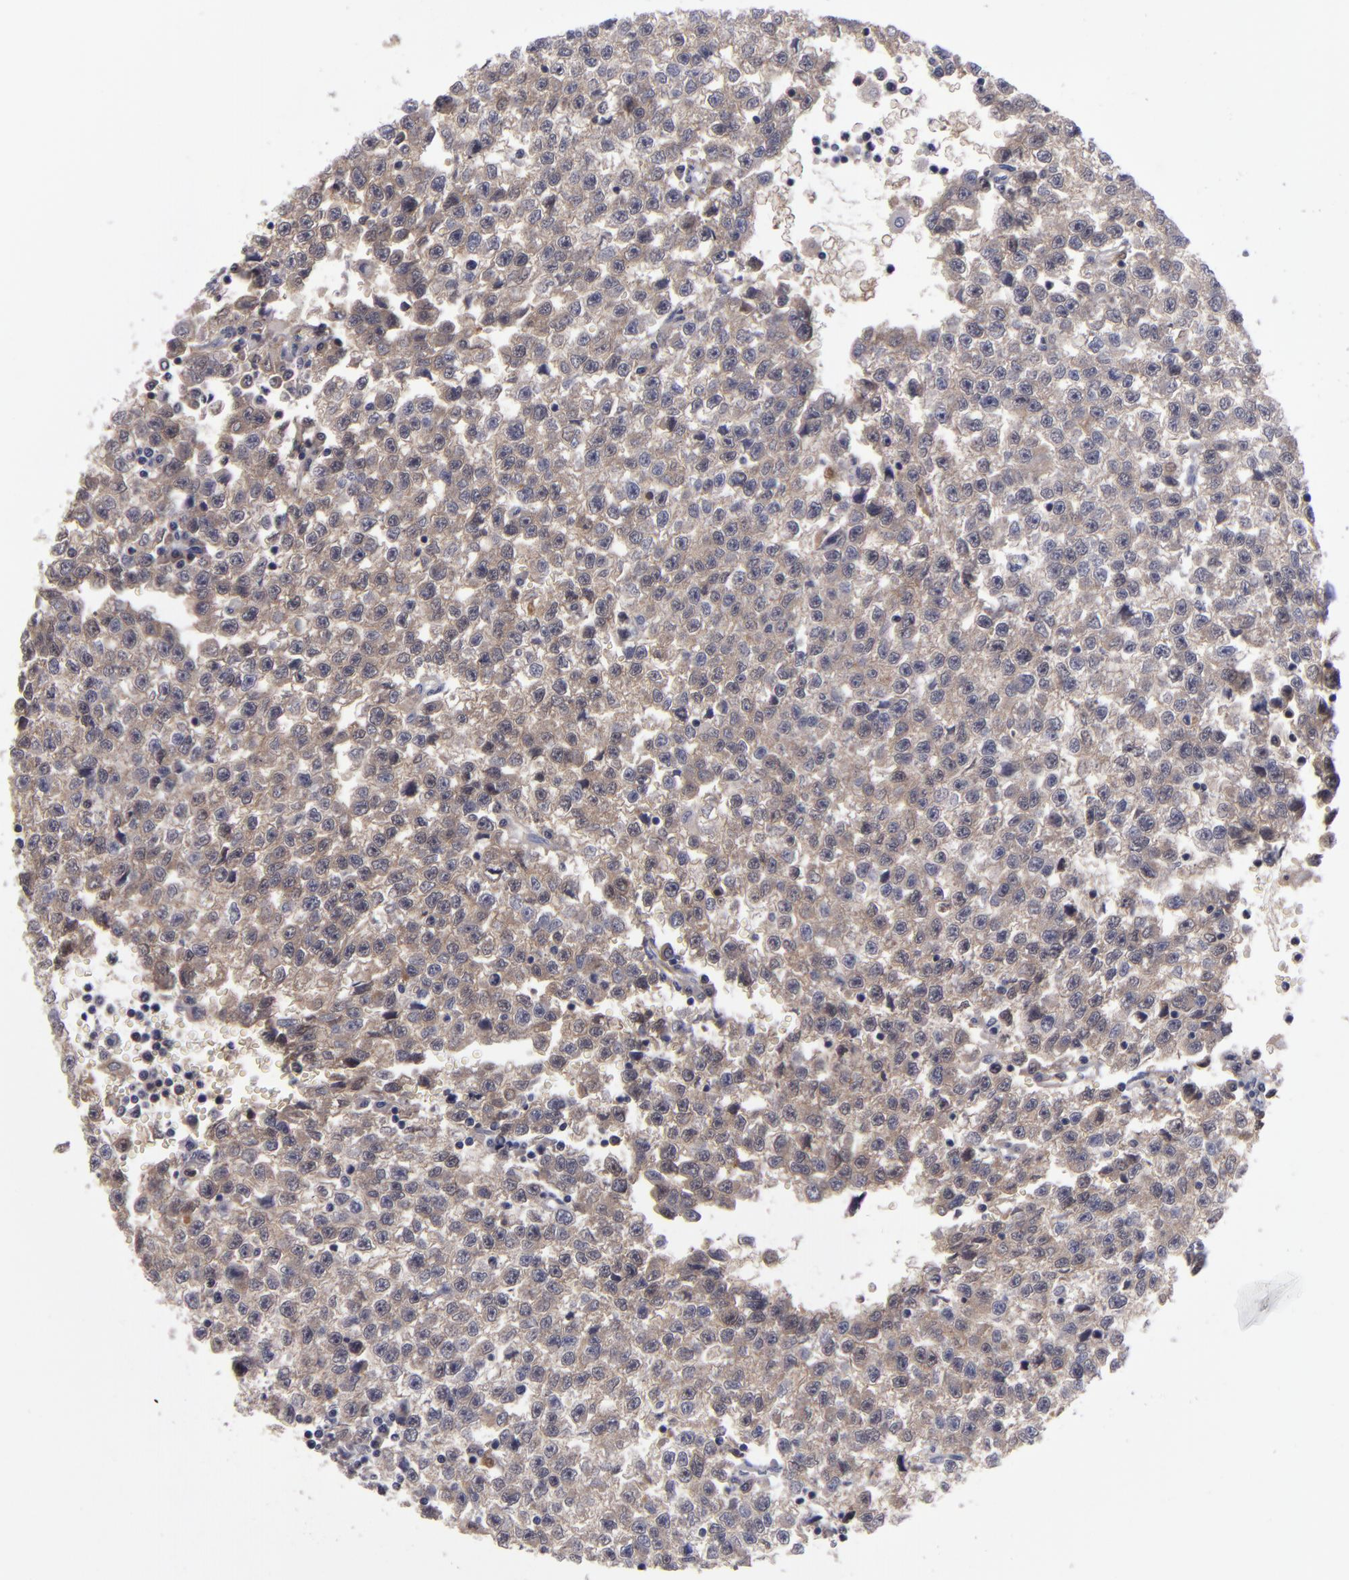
{"staining": {"intensity": "weak", "quantity": "25%-75%", "location": "cytoplasmic/membranous"}, "tissue": "testis cancer", "cell_type": "Tumor cells", "image_type": "cancer", "snomed": [{"axis": "morphology", "description": "Seminoma, NOS"}, {"axis": "topography", "description": "Testis"}], "caption": "Seminoma (testis) was stained to show a protein in brown. There is low levels of weak cytoplasmic/membranous expression in approximately 25%-75% of tumor cells. Using DAB (brown) and hematoxylin (blue) stains, captured at high magnification using brightfield microscopy.", "gene": "ITIH4", "patient": {"sex": "male", "age": 35}}